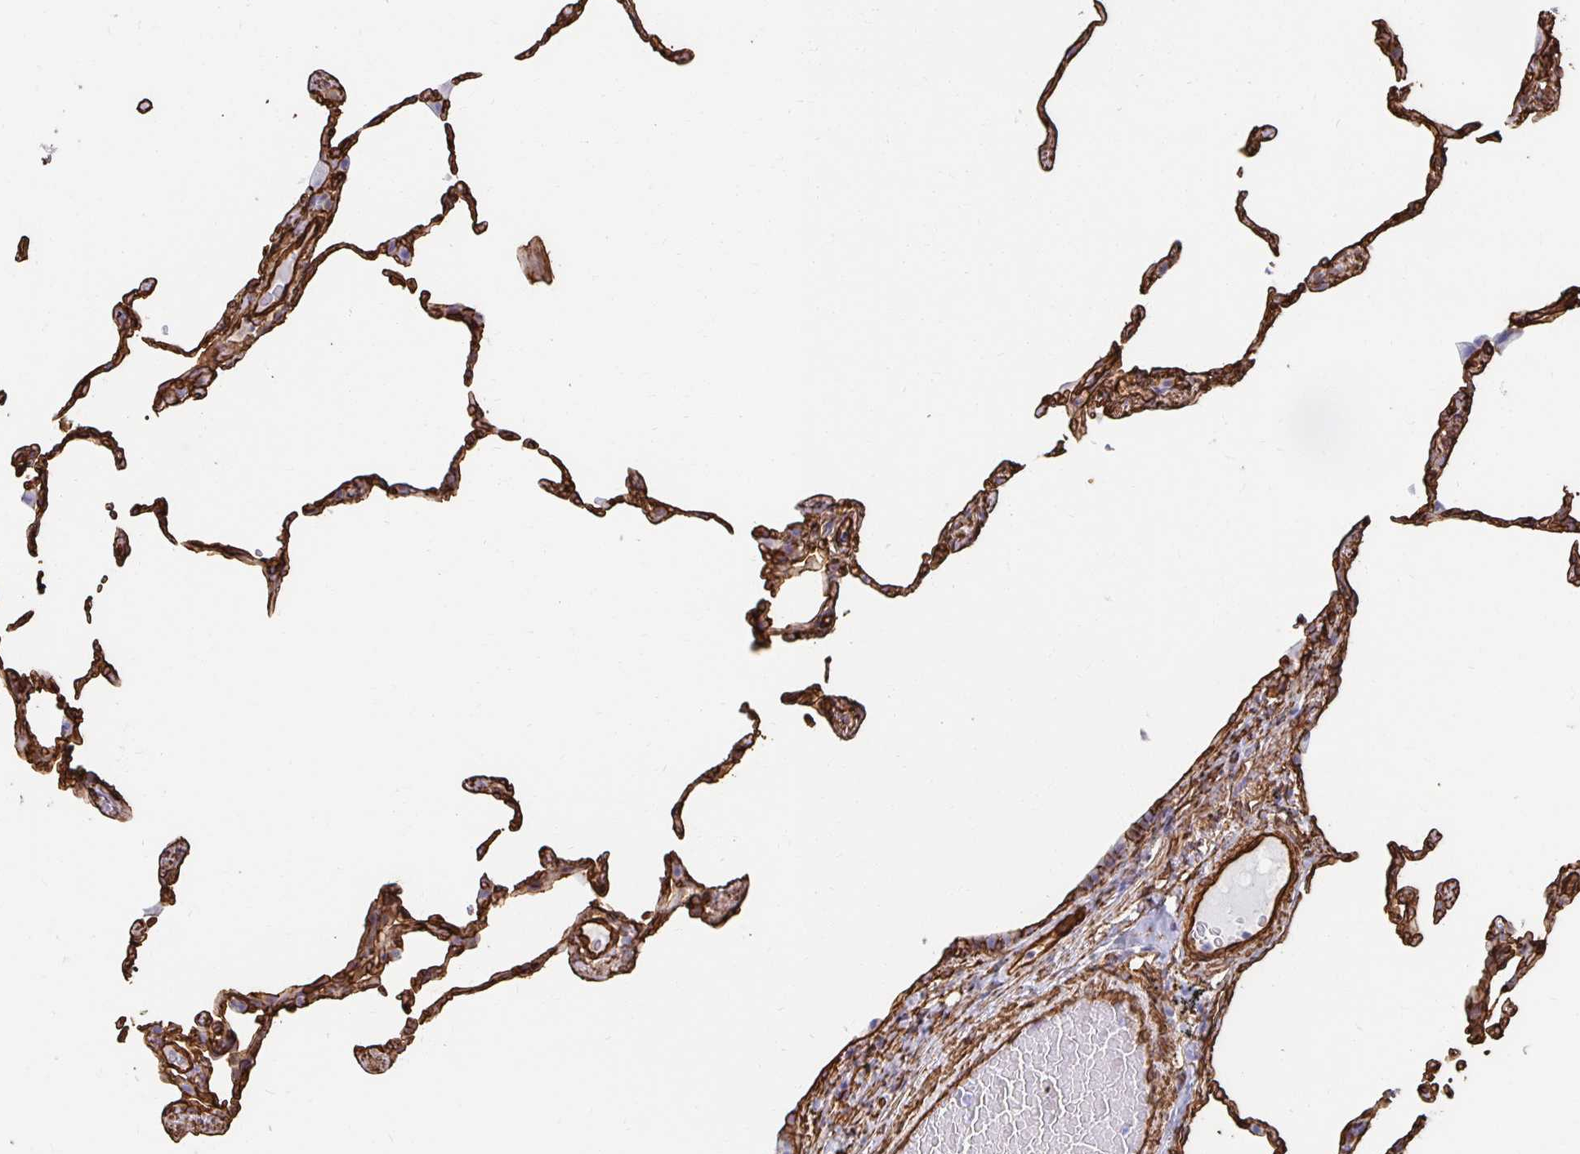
{"staining": {"intensity": "strong", "quantity": ">75%", "location": "cytoplasmic/membranous"}, "tissue": "lung", "cell_type": "Alveolar cells", "image_type": "normal", "snomed": [{"axis": "morphology", "description": "Normal tissue, NOS"}, {"axis": "topography", "description": "Lung"}], "caption": "IHC (DAB (3,3'-diaminobenzidine)) staining of normal lung reveals strong cytoplasmic/membranous protein positivity in approximately >75% of alveolar cells. The protein is shown in brown color, while the nuclei are stained blue.", "gene": "VIPR2", "patient": {"sex": "female", "age": 57}}